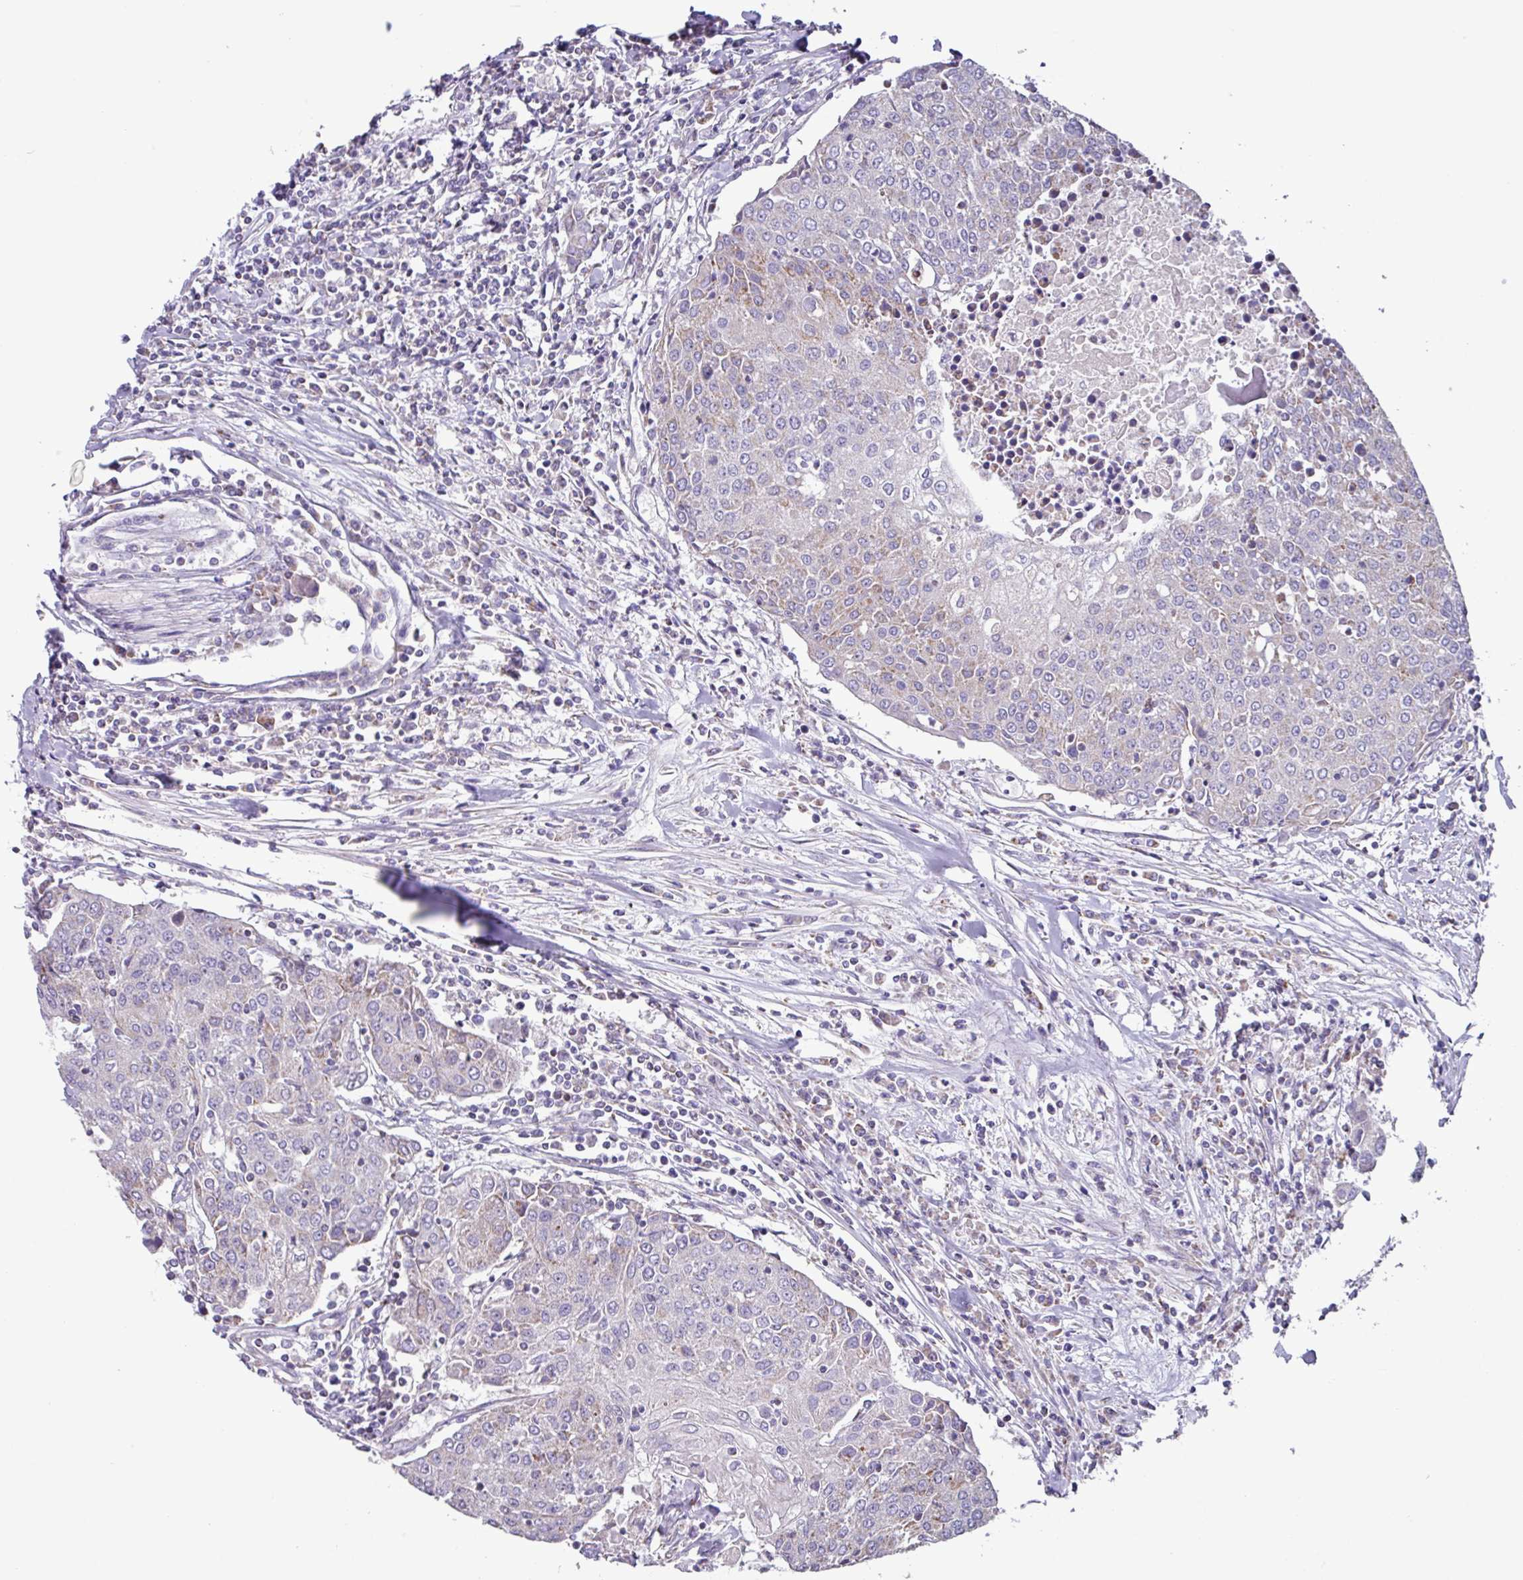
{"staining": {"intensity": "weak", "quantity": "<25%", "location": "cytoplasmic/membranous"}, "tissue": "urothelial cancer", "cell_type": "Tumor cells", "image_type": "cancer", "snomed": [{"axis": "morphology", "description": "Urothelial carcinoma, High grade"}, {"axis": "topography", "description": "Urinary bladder"}], "caption": "A micrograph of human urothelial carcinoma (high-grade) is negative for staining in tumor cells. (DAB (3,3'-diaminobenzidine) immunohistochemistry, high magnification).", "gene": "MT-ND4", "patient": {"sex": "female", "age": 85}}